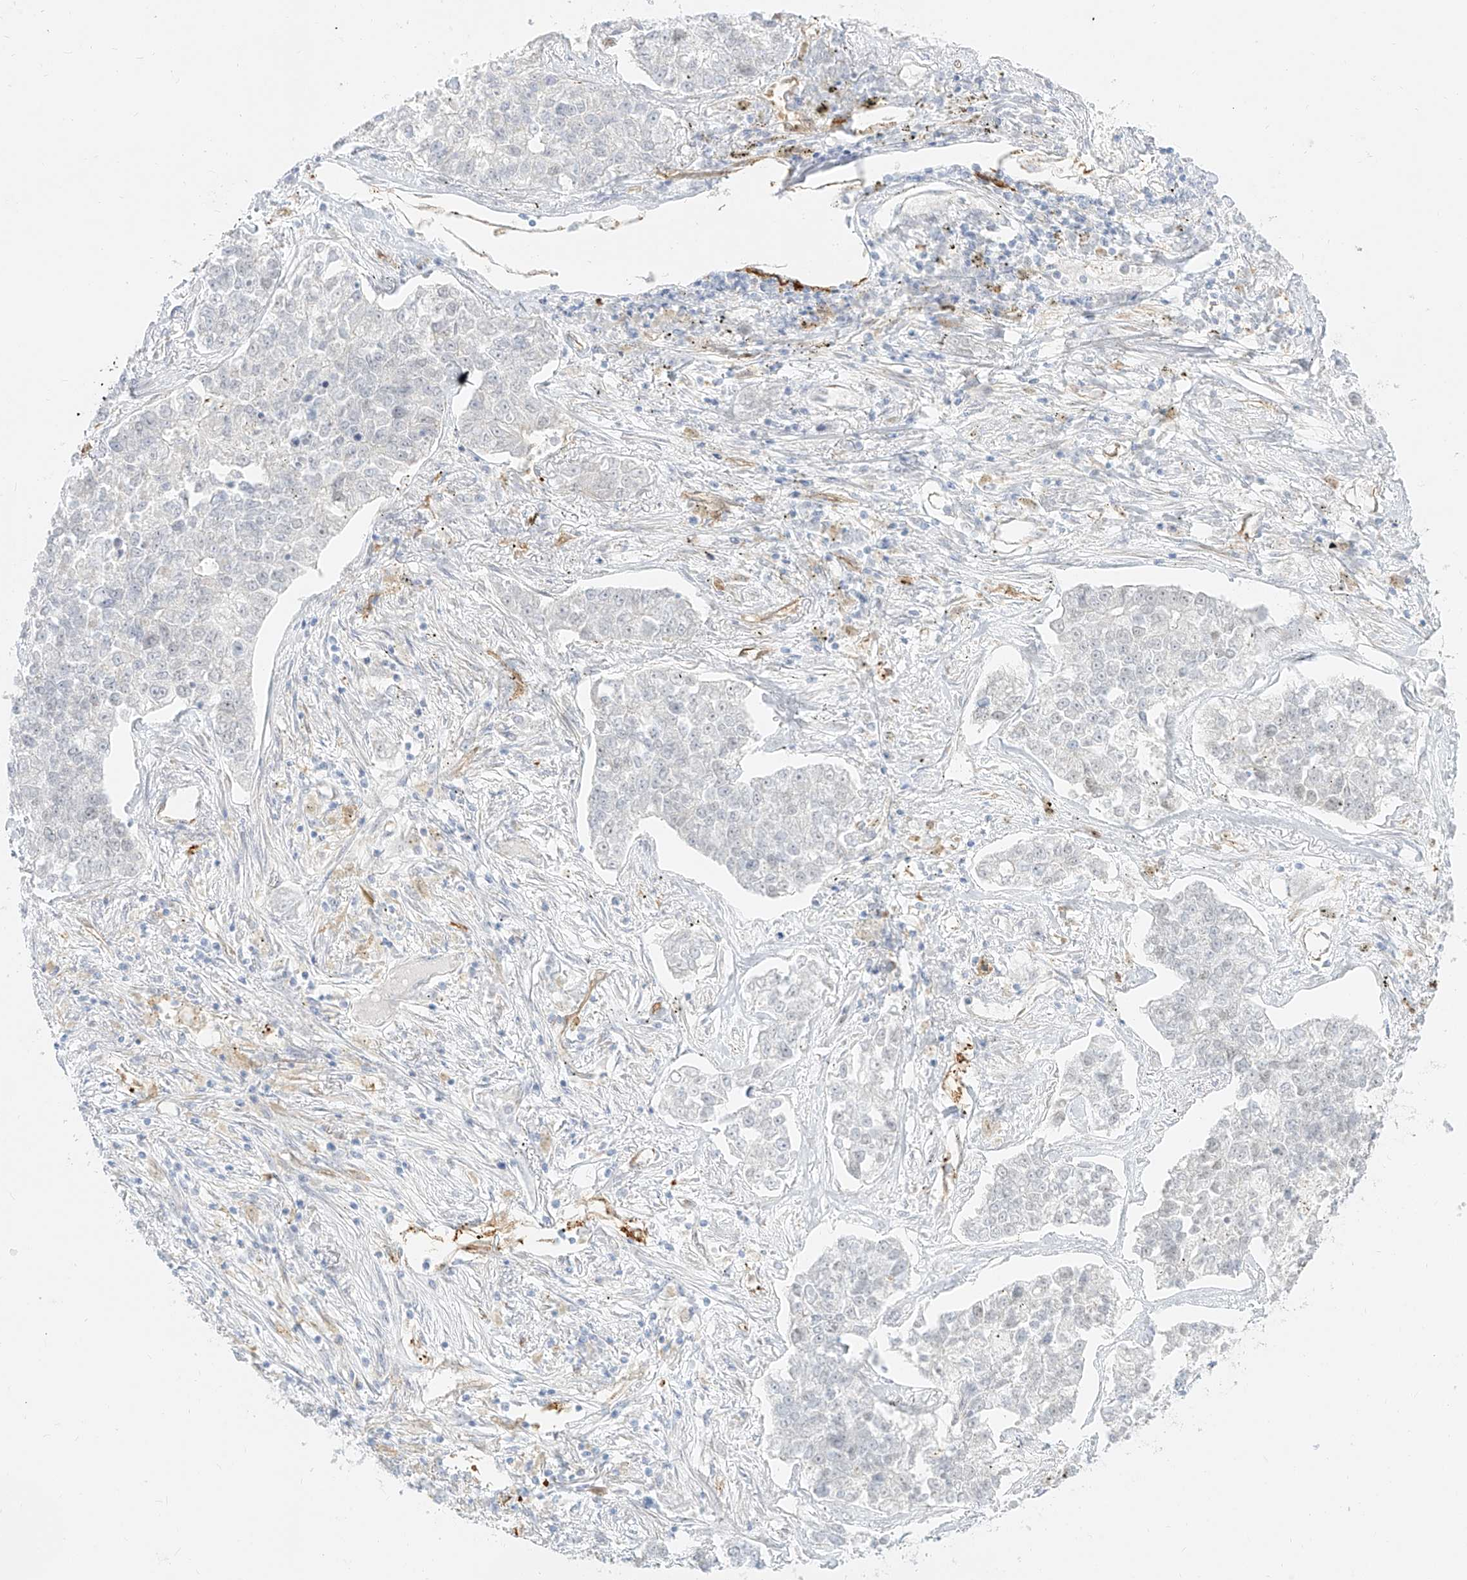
{"staining": {"intensity": "negative", "quantity": "none", "location": "none"}, "tissue": "lung cancer", "cell_type": "Tumor cells", "image_type": "cancer", "snomed": [{"axis": "morphology", "description": "Adenocarcinoma, NOS"}, {"axis": "topography", "description": "Lung"}], "caption": "The photomicrograph reveals no significant expression in tumor cells of lung cancer.", "gene": "NHSL1", "patient": {"sex": "male", "age": 49}}